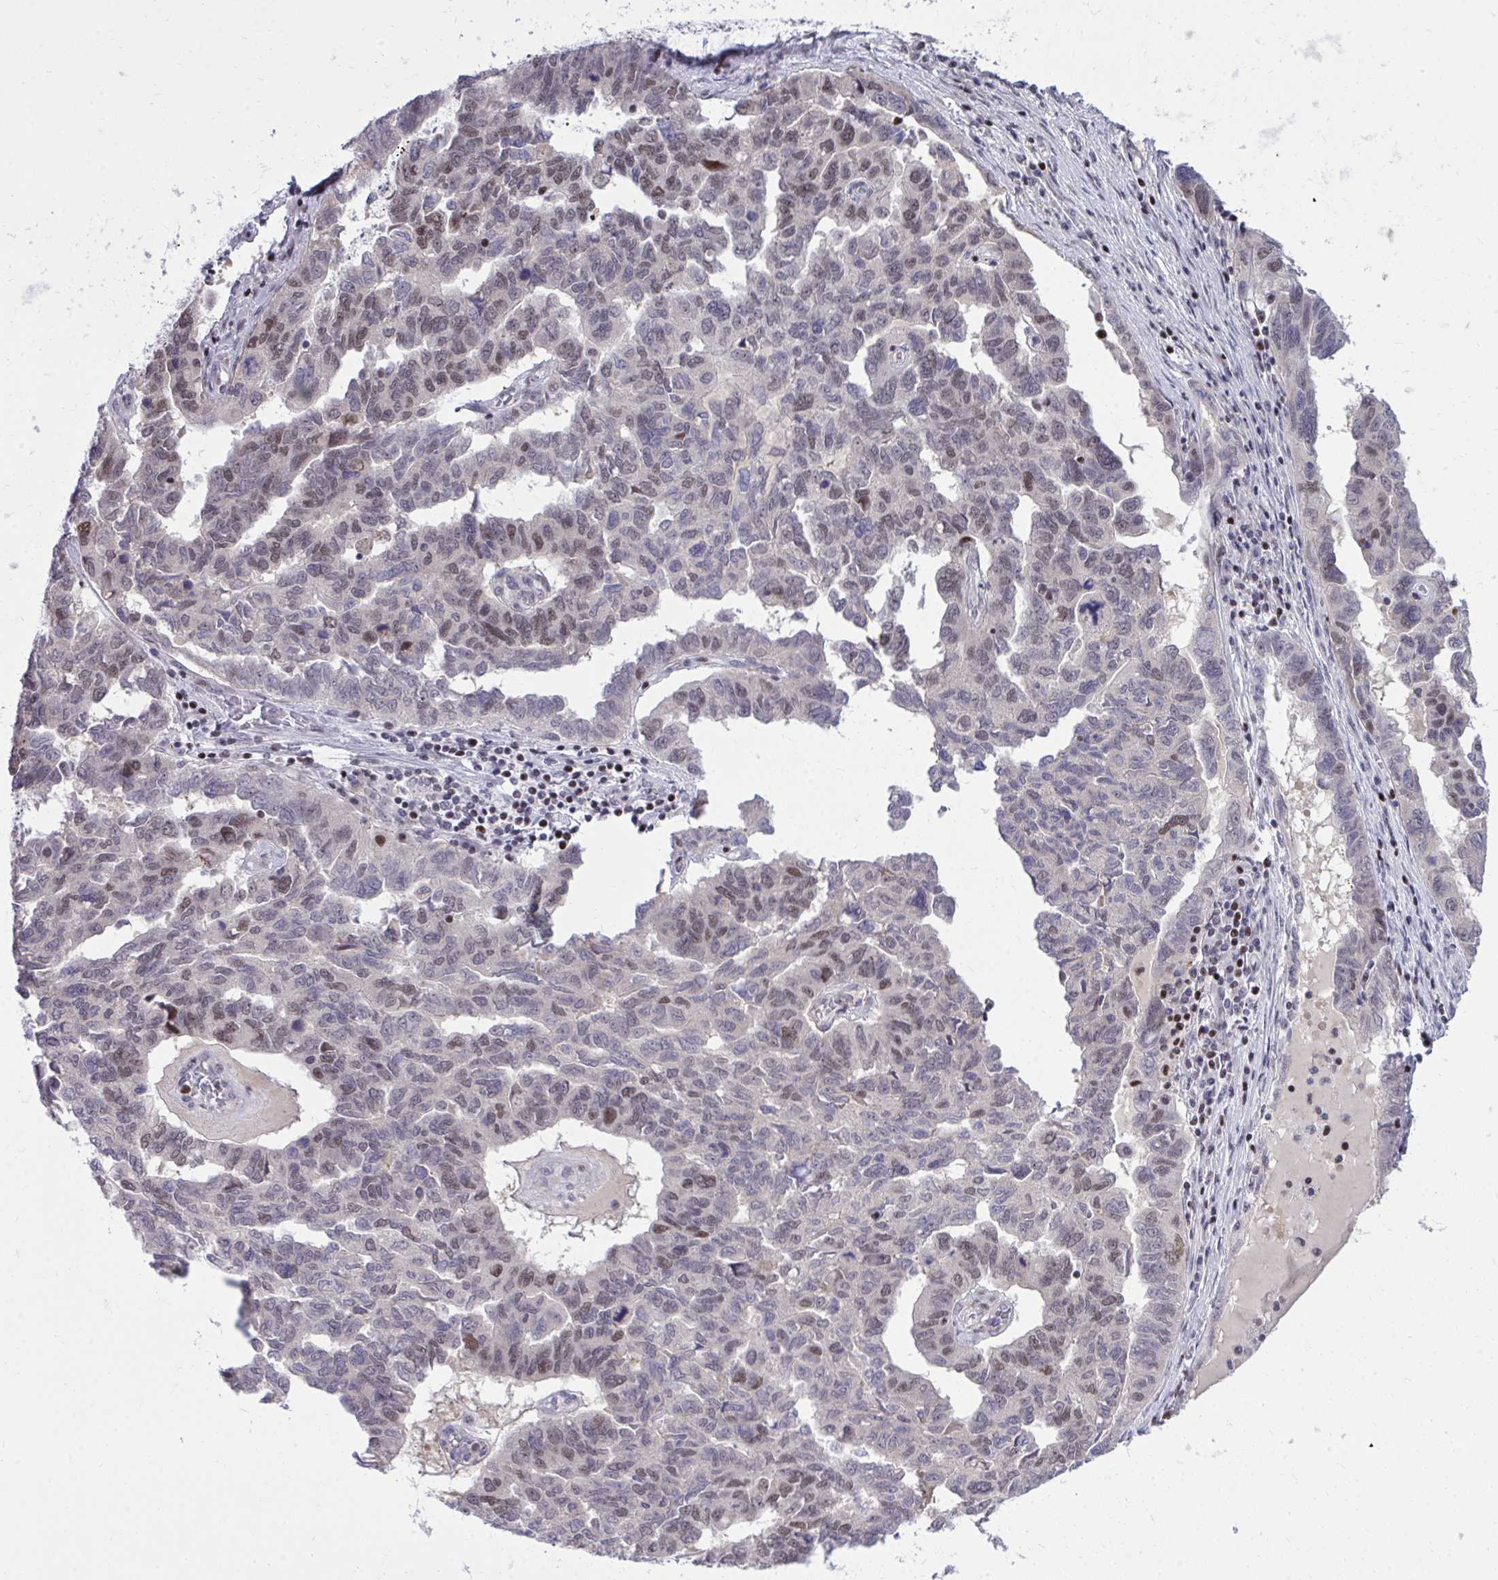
{"staining": {"intensity": "weak", "quantity": "25%-75%", "location": "nuclear"}, "tissue": "ovarian cancer", "cell_type": "Tumor cells", "image_type": "cancer", "snomed": [{"axis": "morphology", "description": "Cystadenocarcinoma, serous, NOS"}, {"axis": "topography", "description": "Ovary"}], "caption": "Immunohistochemical staining of serous cystadenocarcinoma (ovarian) reveals low levels of weak nuclear protein positivity in approximately 25%-75% of tumor cells.", "gene": "C14orf39", "patient": {"sex": "female", "age": 64}}